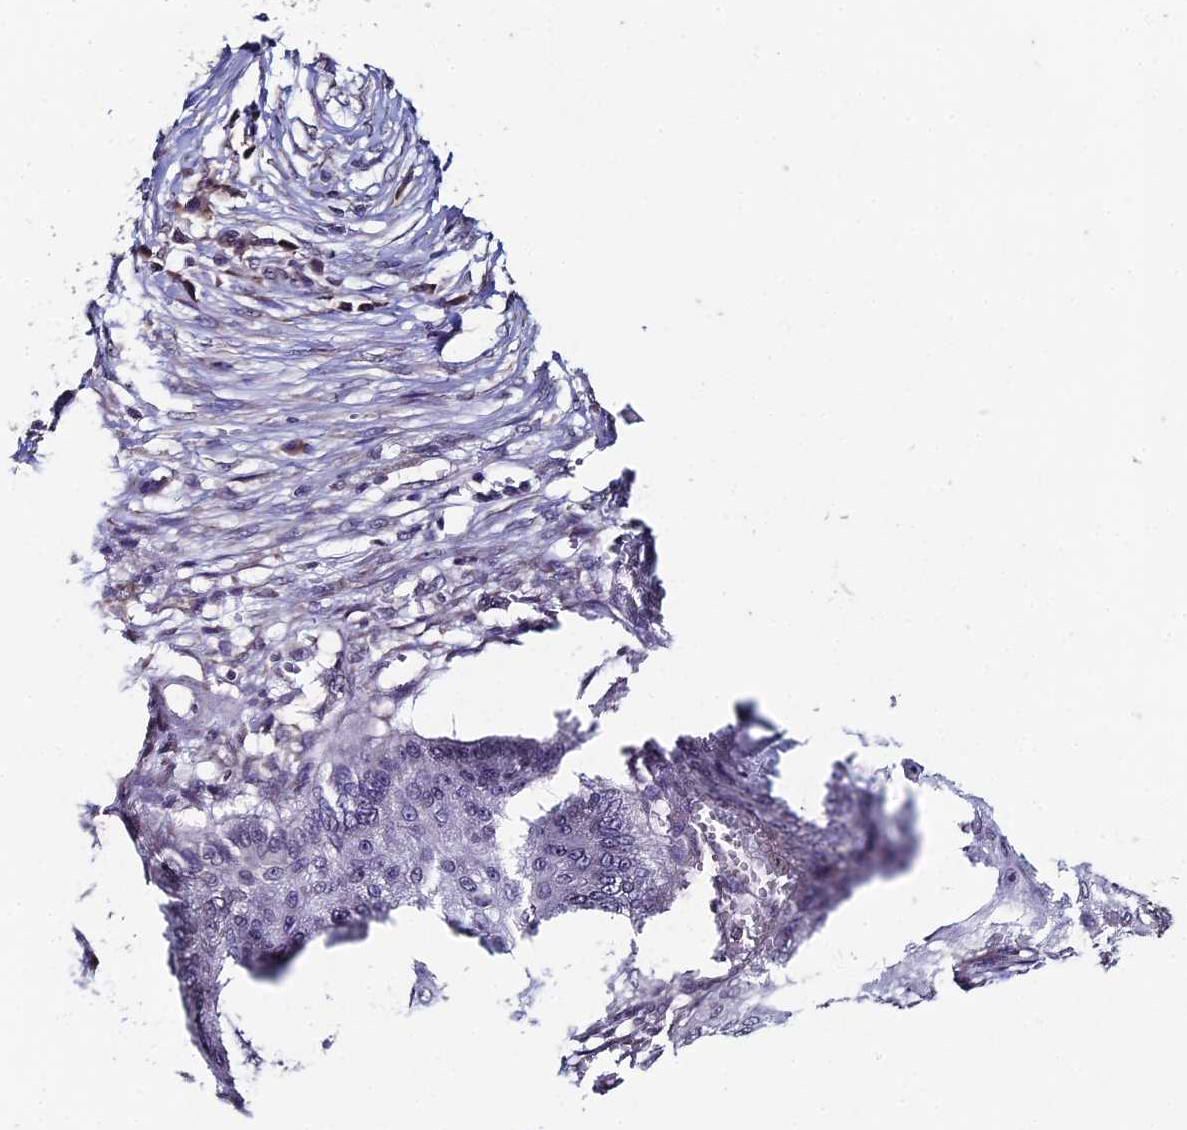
{"staining": {"intensity": "negative", "quantity": "none", "location": "none"}, "tissue": "skin cancer", "cell_type": "Tumor cells", "image_type": "cancer", "snomed": [{"axis": "morphology", "description": "Squamous cell carcinoma, NOS"}, {"axis": "topography", "description": "Skin"}], "caption": "This is a image of IHC staining of skin cancer (squamous cell carcinoma), which shows no positivity in tumor cells.", "gene": "PRR22", "patient": {"sex": "male", "age": 70}}